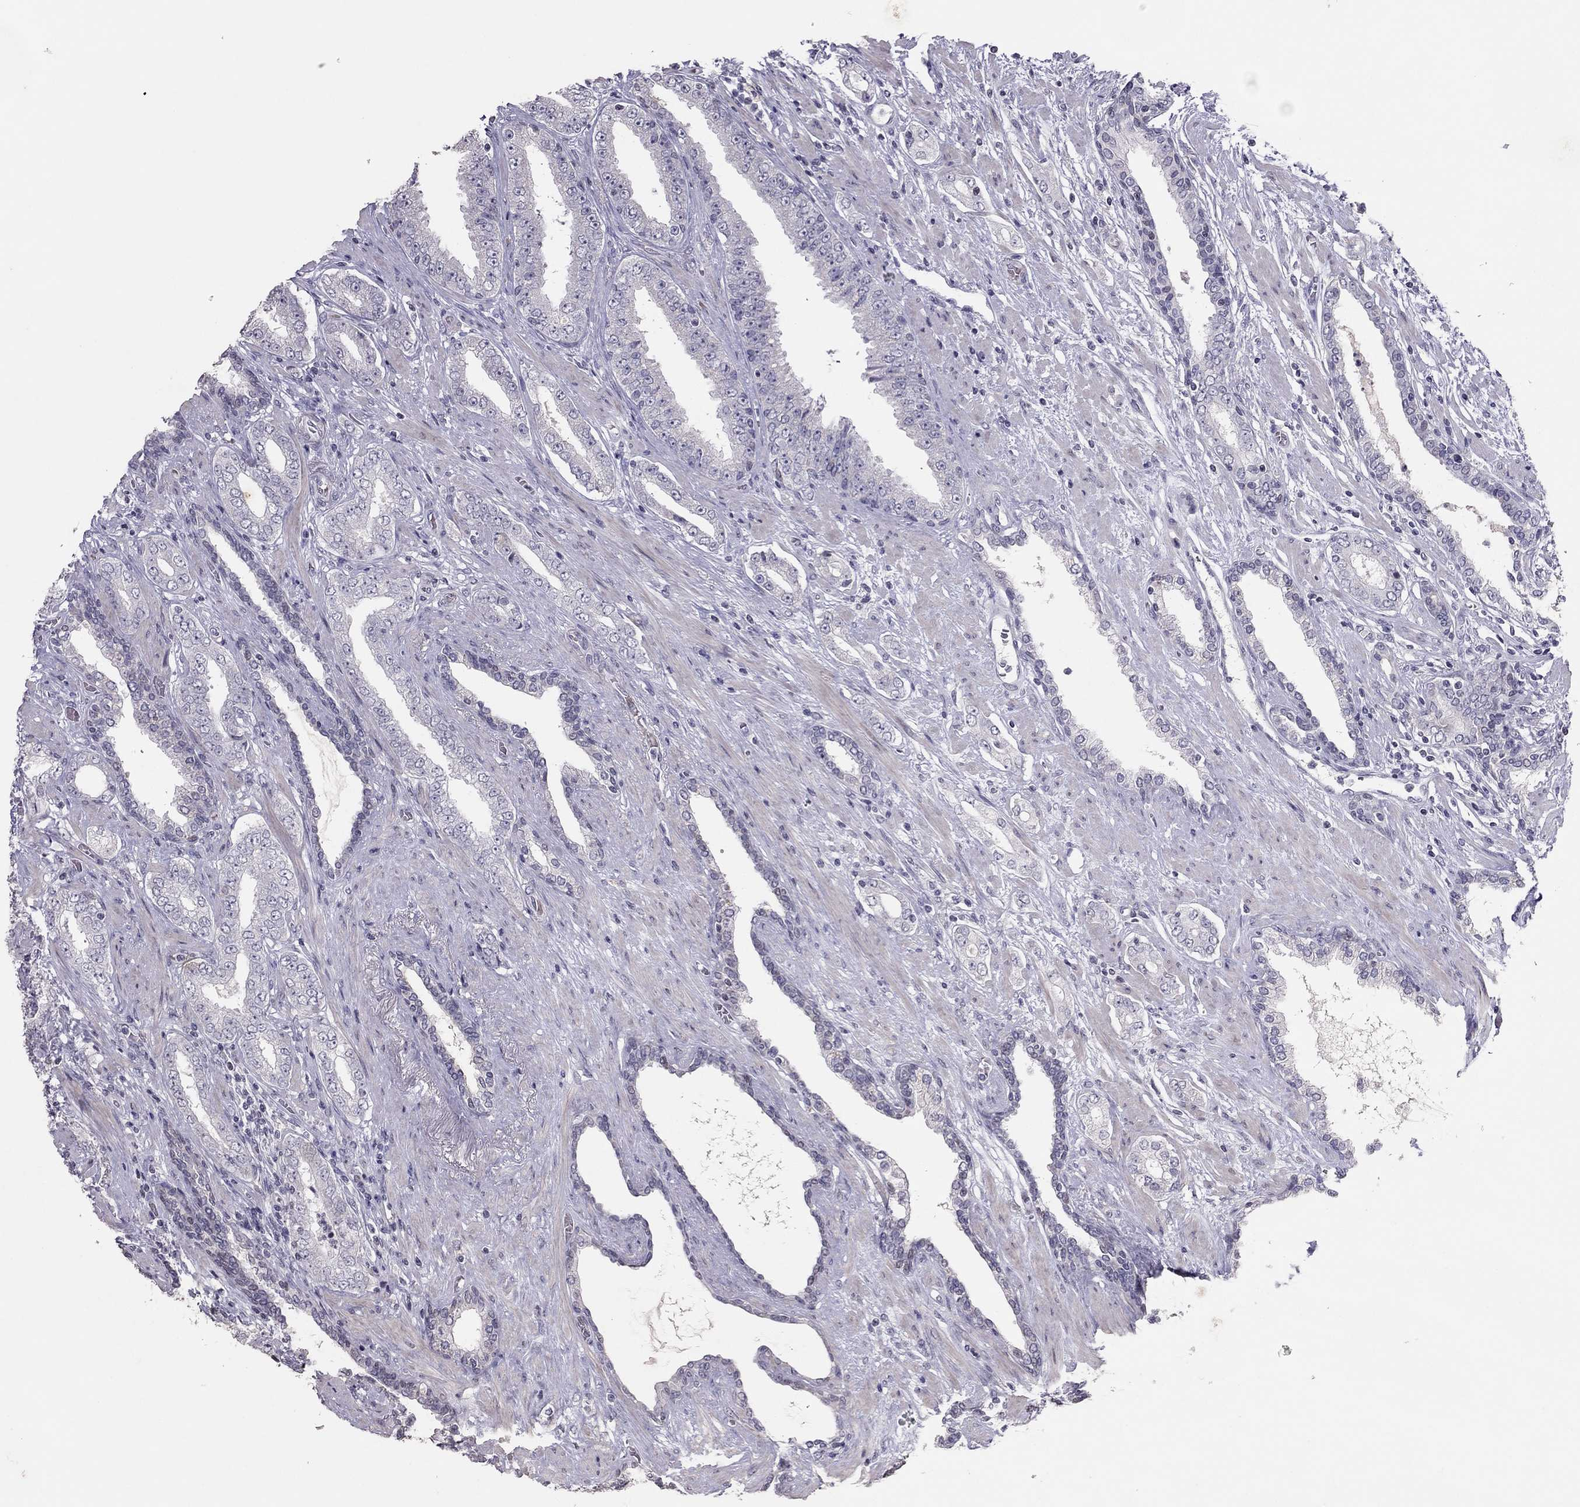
{"staining": {"intensity": "negative", "quantity": "none", "location": "none"}, "tissue": "prostate cancer", "cell_type": "Tumor cells", "image_type": "cancer", "snomed": [{"axis": "morphology", "description": "Adenocarcinoma, Low grade"}, {"axis": "topography", "description": "Prostate and seminal vesicle, NOS"}], "caption": "Tumor cells show no significant positivity in adenocarcinoma (low-grade) (prostate).", "gene": "TSHB", "patient": {"sex": "male", "age": 61}}